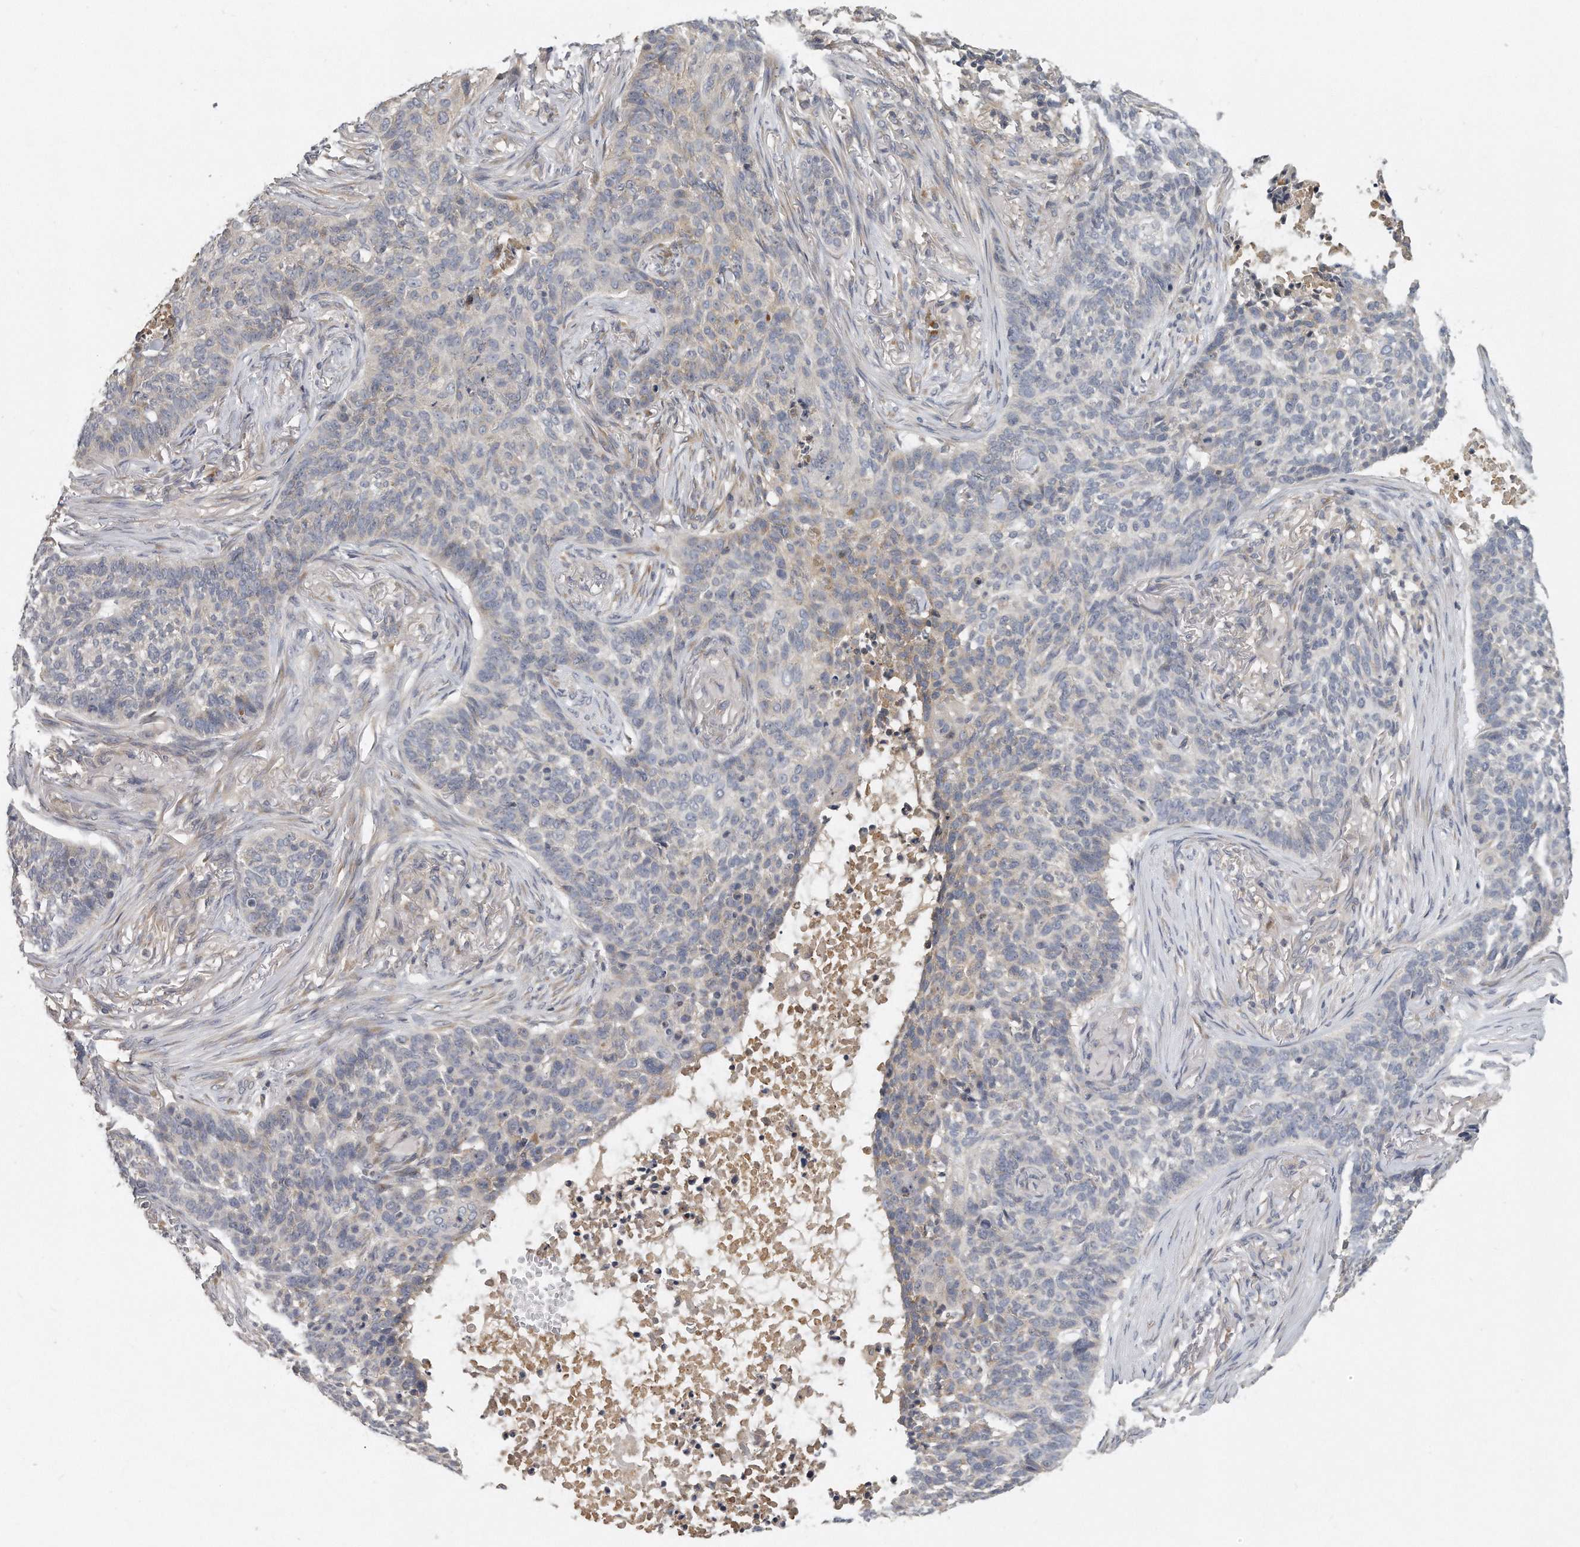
{"staining": {"intensity": "negative", "quantity": "none", "location": "none"}, "tissue": "skin cancer", "cell_type": "Tumor cells", "image_type": "cancer", "snomed": [{"axis": "morphology", "description": "Basal cell carcinoma"}, {"axis": "topography", "description": "Skin"}], "caption": "A high-resolution histopathology image shows immunohistochemistry staining of skin cancer (basal cell carcinoma), which displays no significant staining in tumor cells.", "gene": "TRAPPC14", "patient": {"sex": "male", "age": 85}}